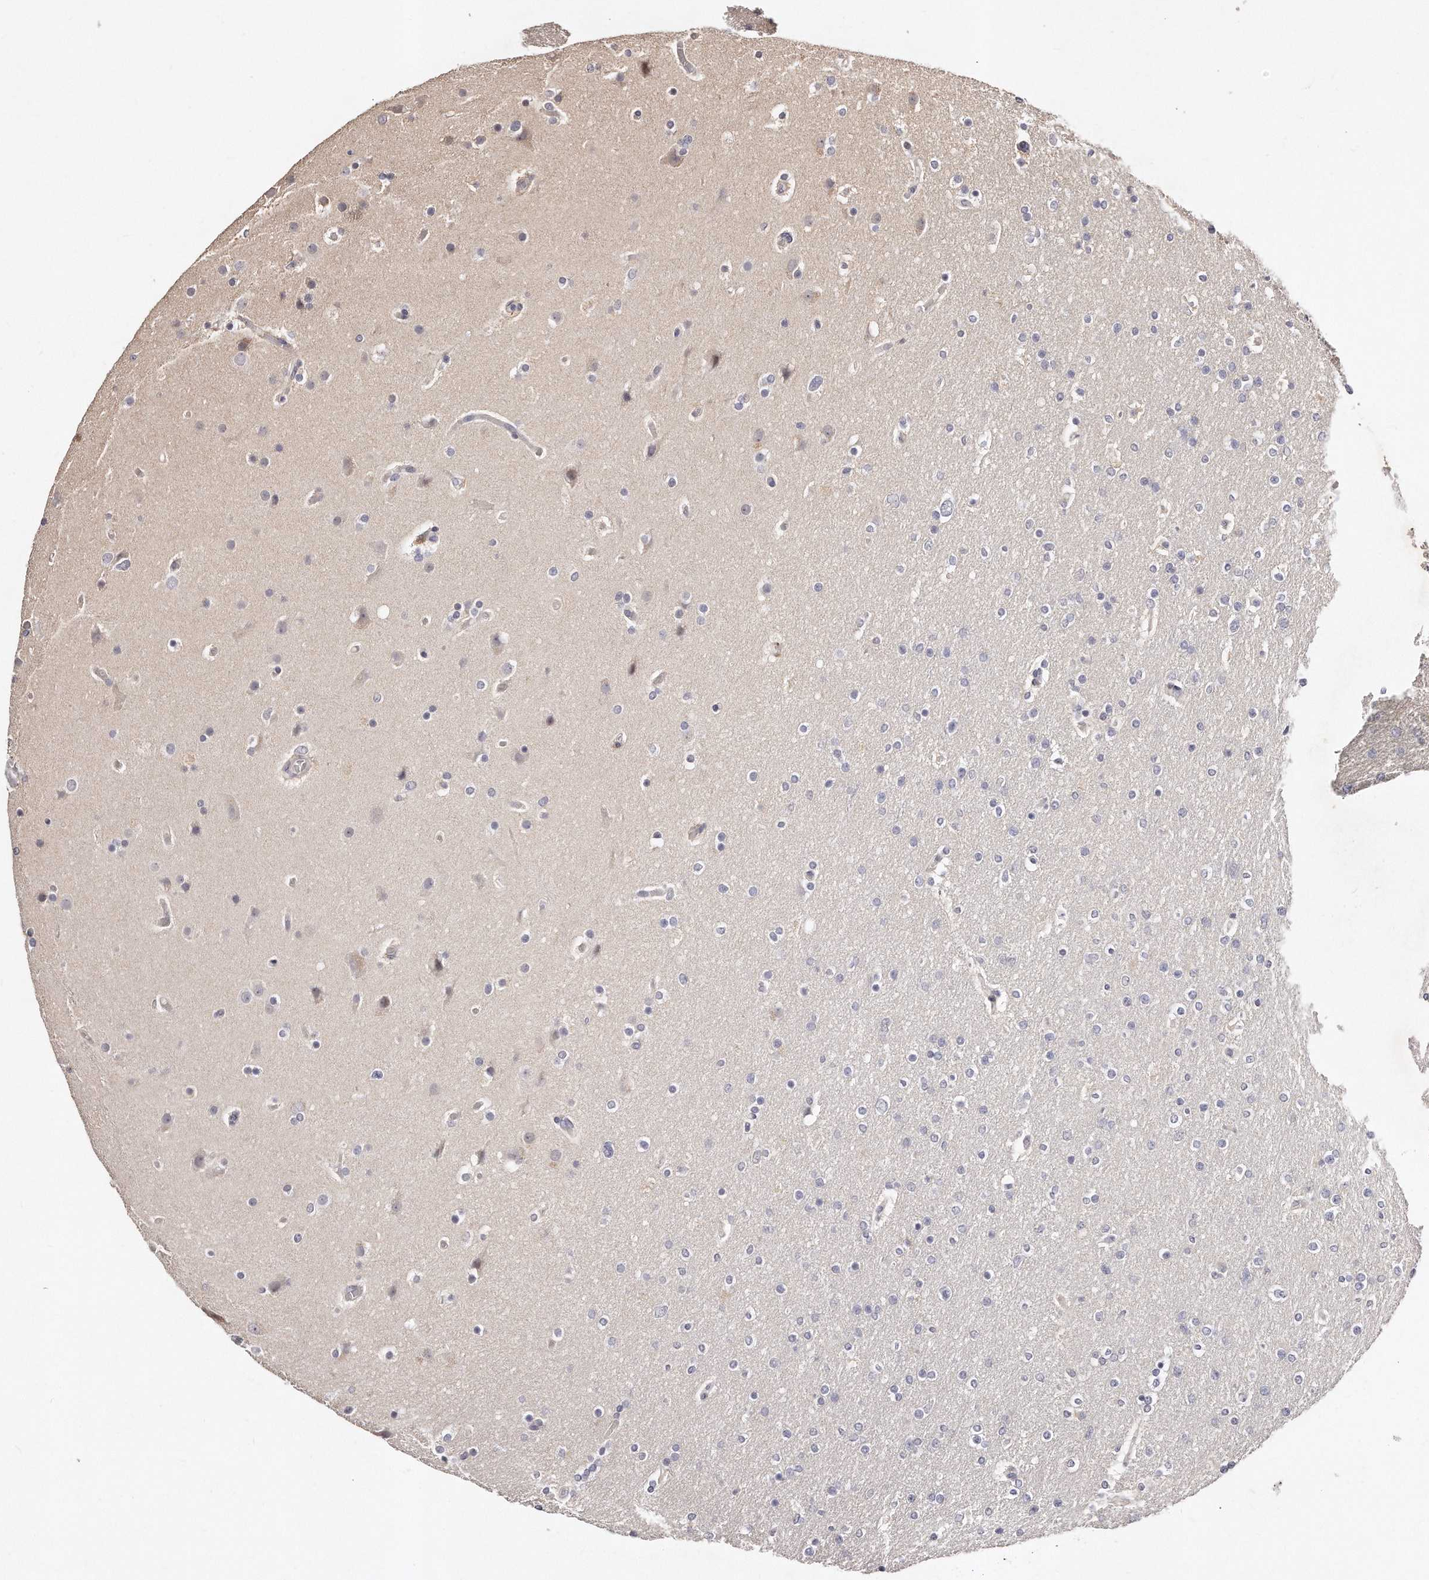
{"staining": {"intensity": "negative", "quantity": "none", "location": "none"}, "tissue": "glioma", "cell_type": "Tumor cells", "image_type": "cancer", "snomed": [{"axis": "morphology", "description": "Glioma, malignant, High grade"}, {"axis": "topography", "description": "Cerebral cortex"}], "caption": "A micrograph of malignant high-grade glioma stained for a protein demonstrates no brown staining in tumor cells. (Immunohistochemistry, brightfield microscopy, high magnification).", "gene": "CASZ1", "patient": {"sex": "female", "age": 36}}